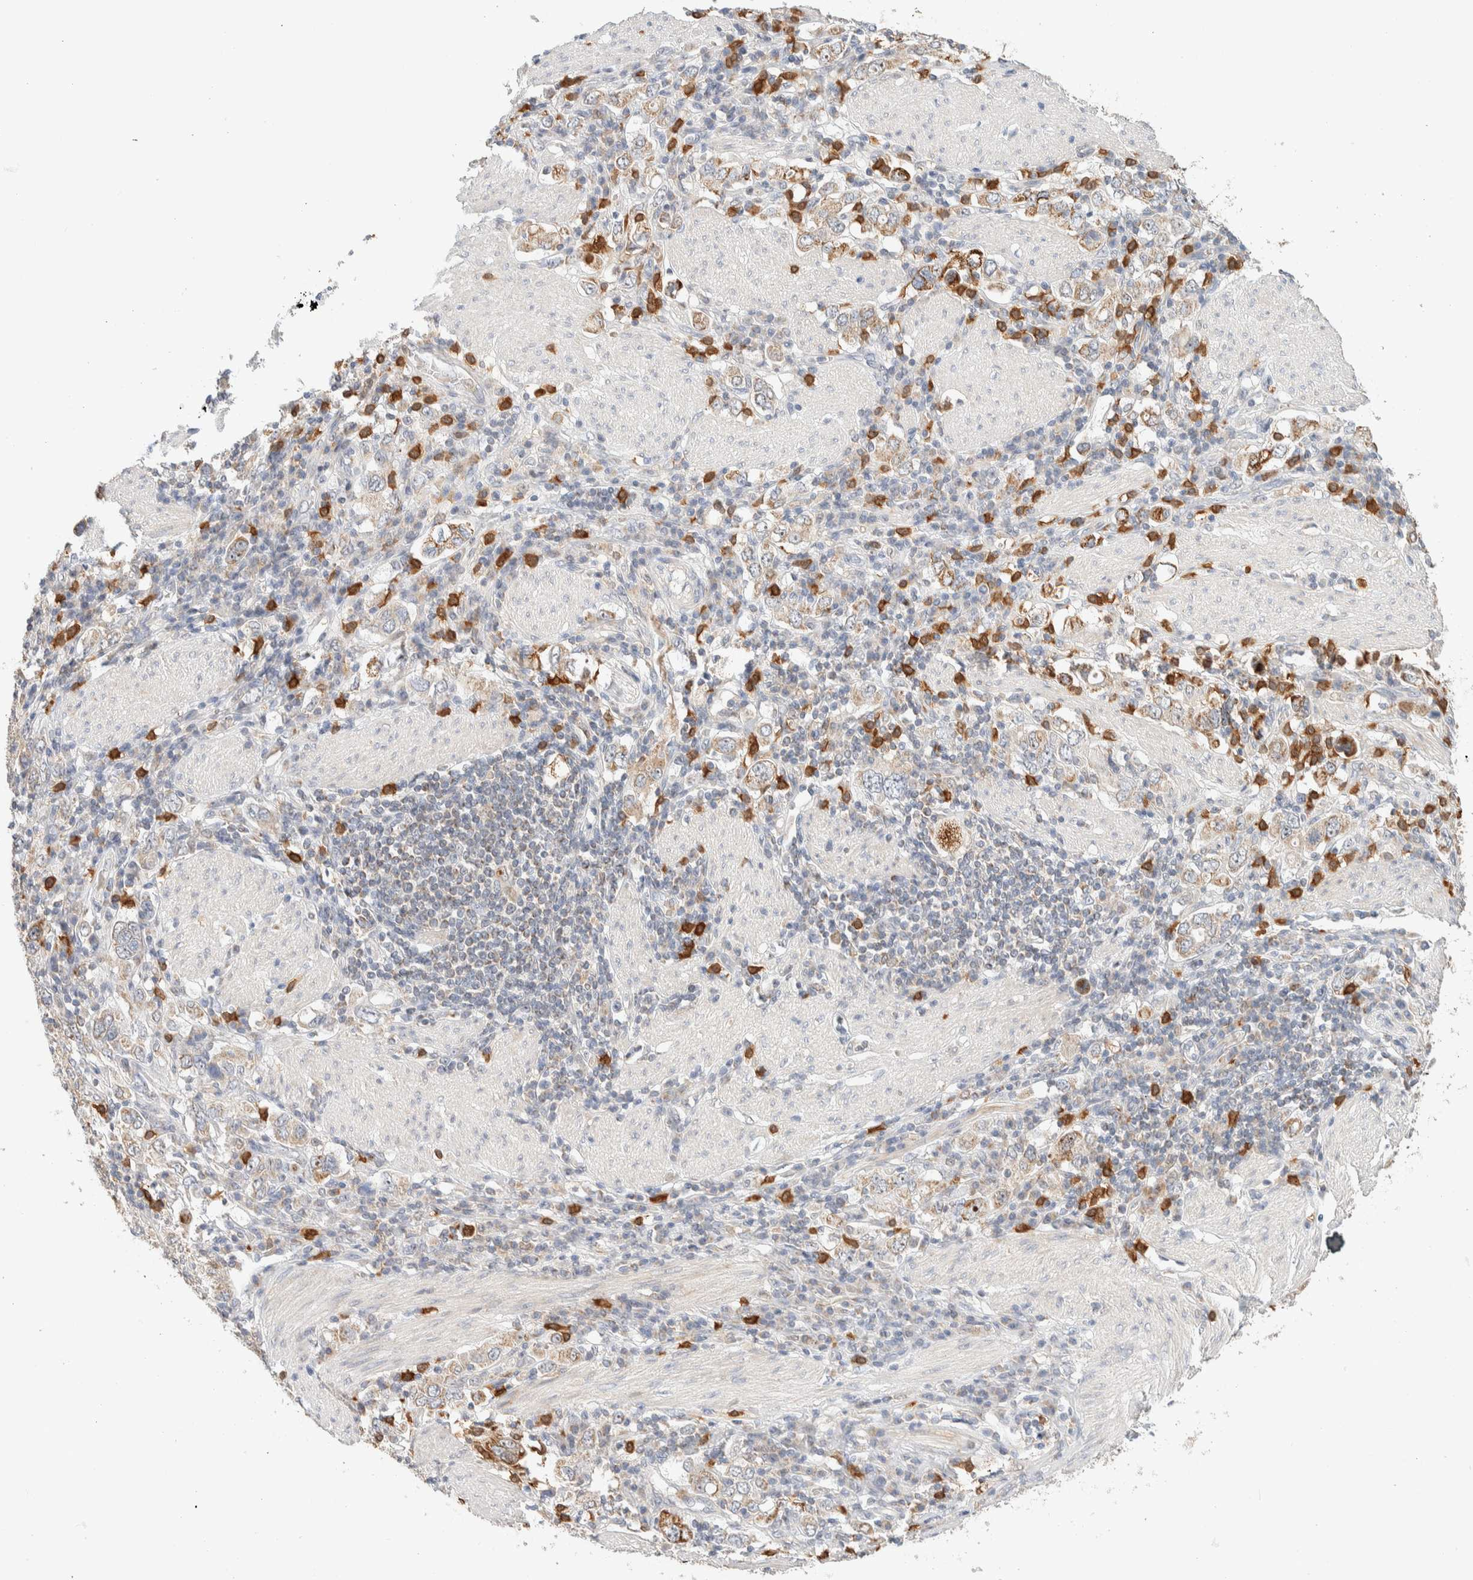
{"staining": {"intensity": "moderate", "quantity": ">75%", "location": "cytoplasmic/membranous"}, "tissue": "stomach cancer", "cell_type": "Tumor cells", "image_type": "cancer", "snomed": [{"axis": "morphology", "description": "Adenocarcinoma, NOS"}, {"axis": "topography", "description": "Stomach, upper"}], "caption": "Adenocarcinoma (stomach) stained with DAB (3,3'-diaminobenzidine) immunohistochemistry (IHC) demonstrates medium levels of moderate cytoplasmic/membranous staining in about >75% of tumor cells.", "gene": "HDHD3", "patient": {"sex": "male", "age": 62}}